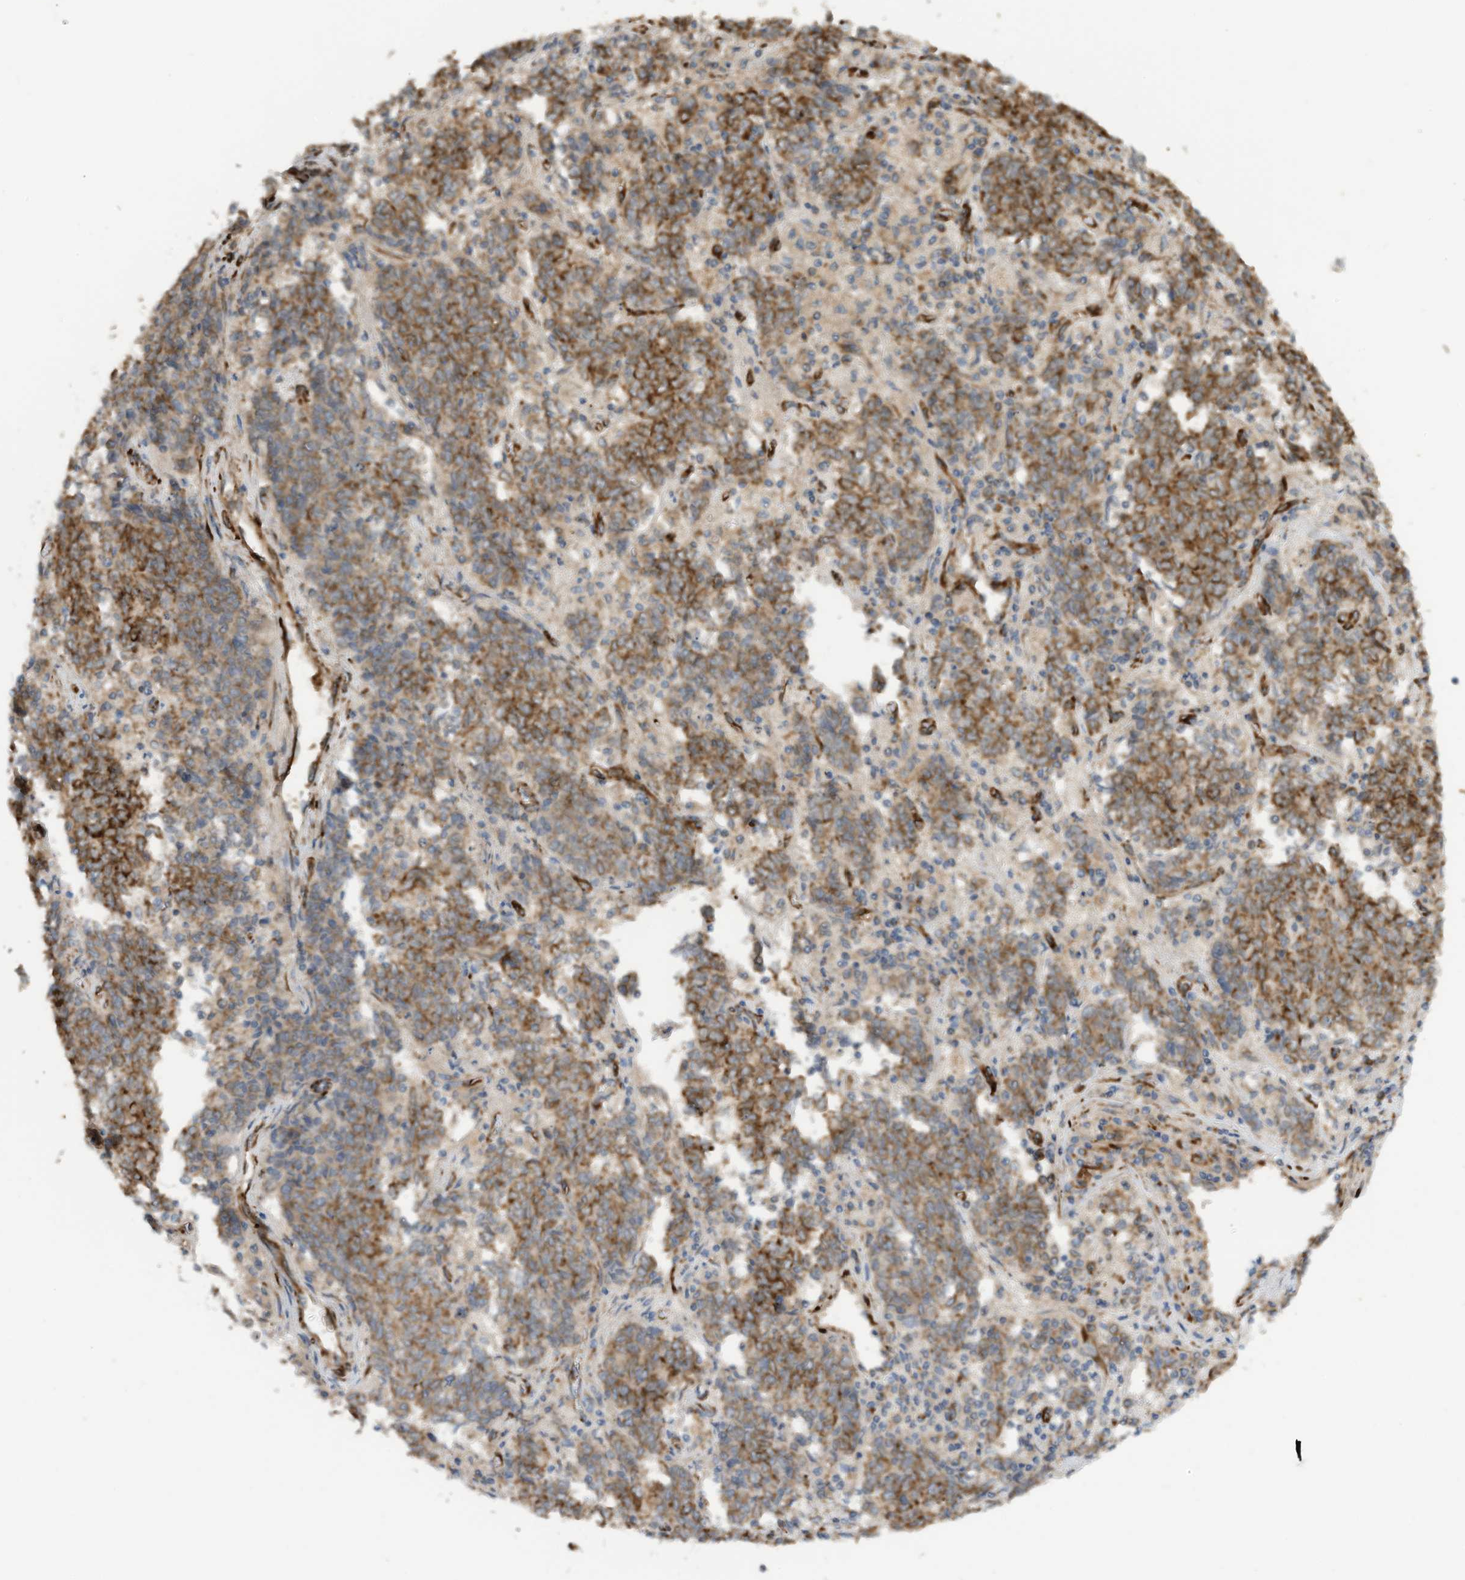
{"staining": {"intensity": "moderate", "quantity": ">75%", "location": "cytoplasmic/membranous"}, "tissue": "endometrial cancer", "cell_type": "Tumor cells", "image_type": "cancer", "snomed": [{"axis": "morphology", "description": "Adenocarcinoma, NOS"}, {"axis": "topography", "description": "Endometrium"}], "caption": "Immunohistochemical staining of endometrial cancer (adenocarcinoma) exhibits medium levels of moderate cytoplasmic/membranous staining in about >75% of tumor cells. (Stains: DAB (3,3'-diaminobenzidine) in brown, nuclei in blue, Microscopy: brightfield microscopy at high magnification).", "gene": "ZBTB45", "patient": {"sex": "female", "age": 80}}